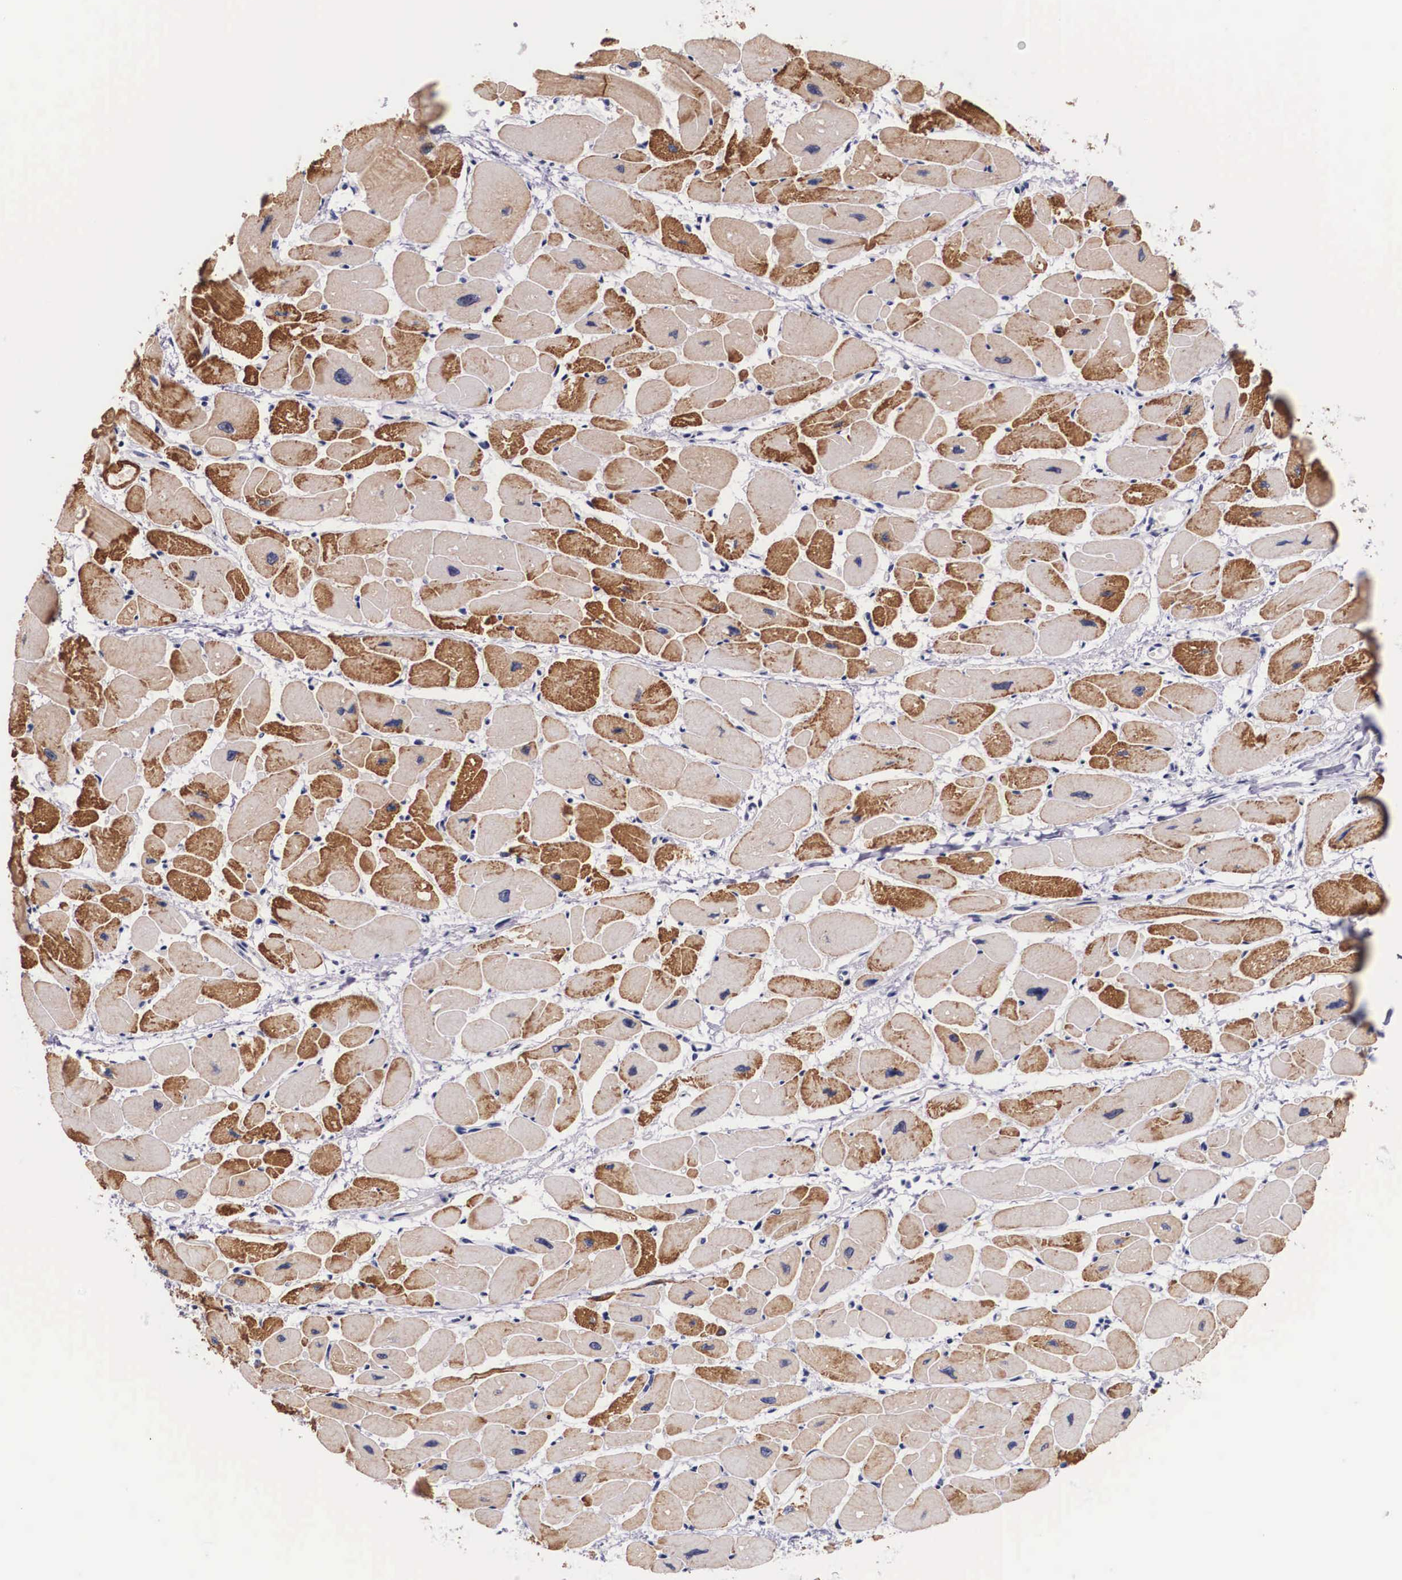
{"staining": {"intensity": "moderate", "quantity": ">75%", "location": "cytoplasmic/membranous"}, "tissue": "heart muscle", "cell_type": "Cardiomyocytes", "image_type": "normal", "snomed": [{"axis": "morphology", "description": "Normal tissue, NOS"}, {"axis": "topography", "description": "Heart"}], "caption": "The histopathology image demonstrates immunohistochemical staining of unremarkable heart muscle. There is moderate cytoplasmic/membranous staining is present in approximately >75% of cardiomyocytes.", "gene": "KHDRBS3", "patient": {"sex": "female", "age": 54}}